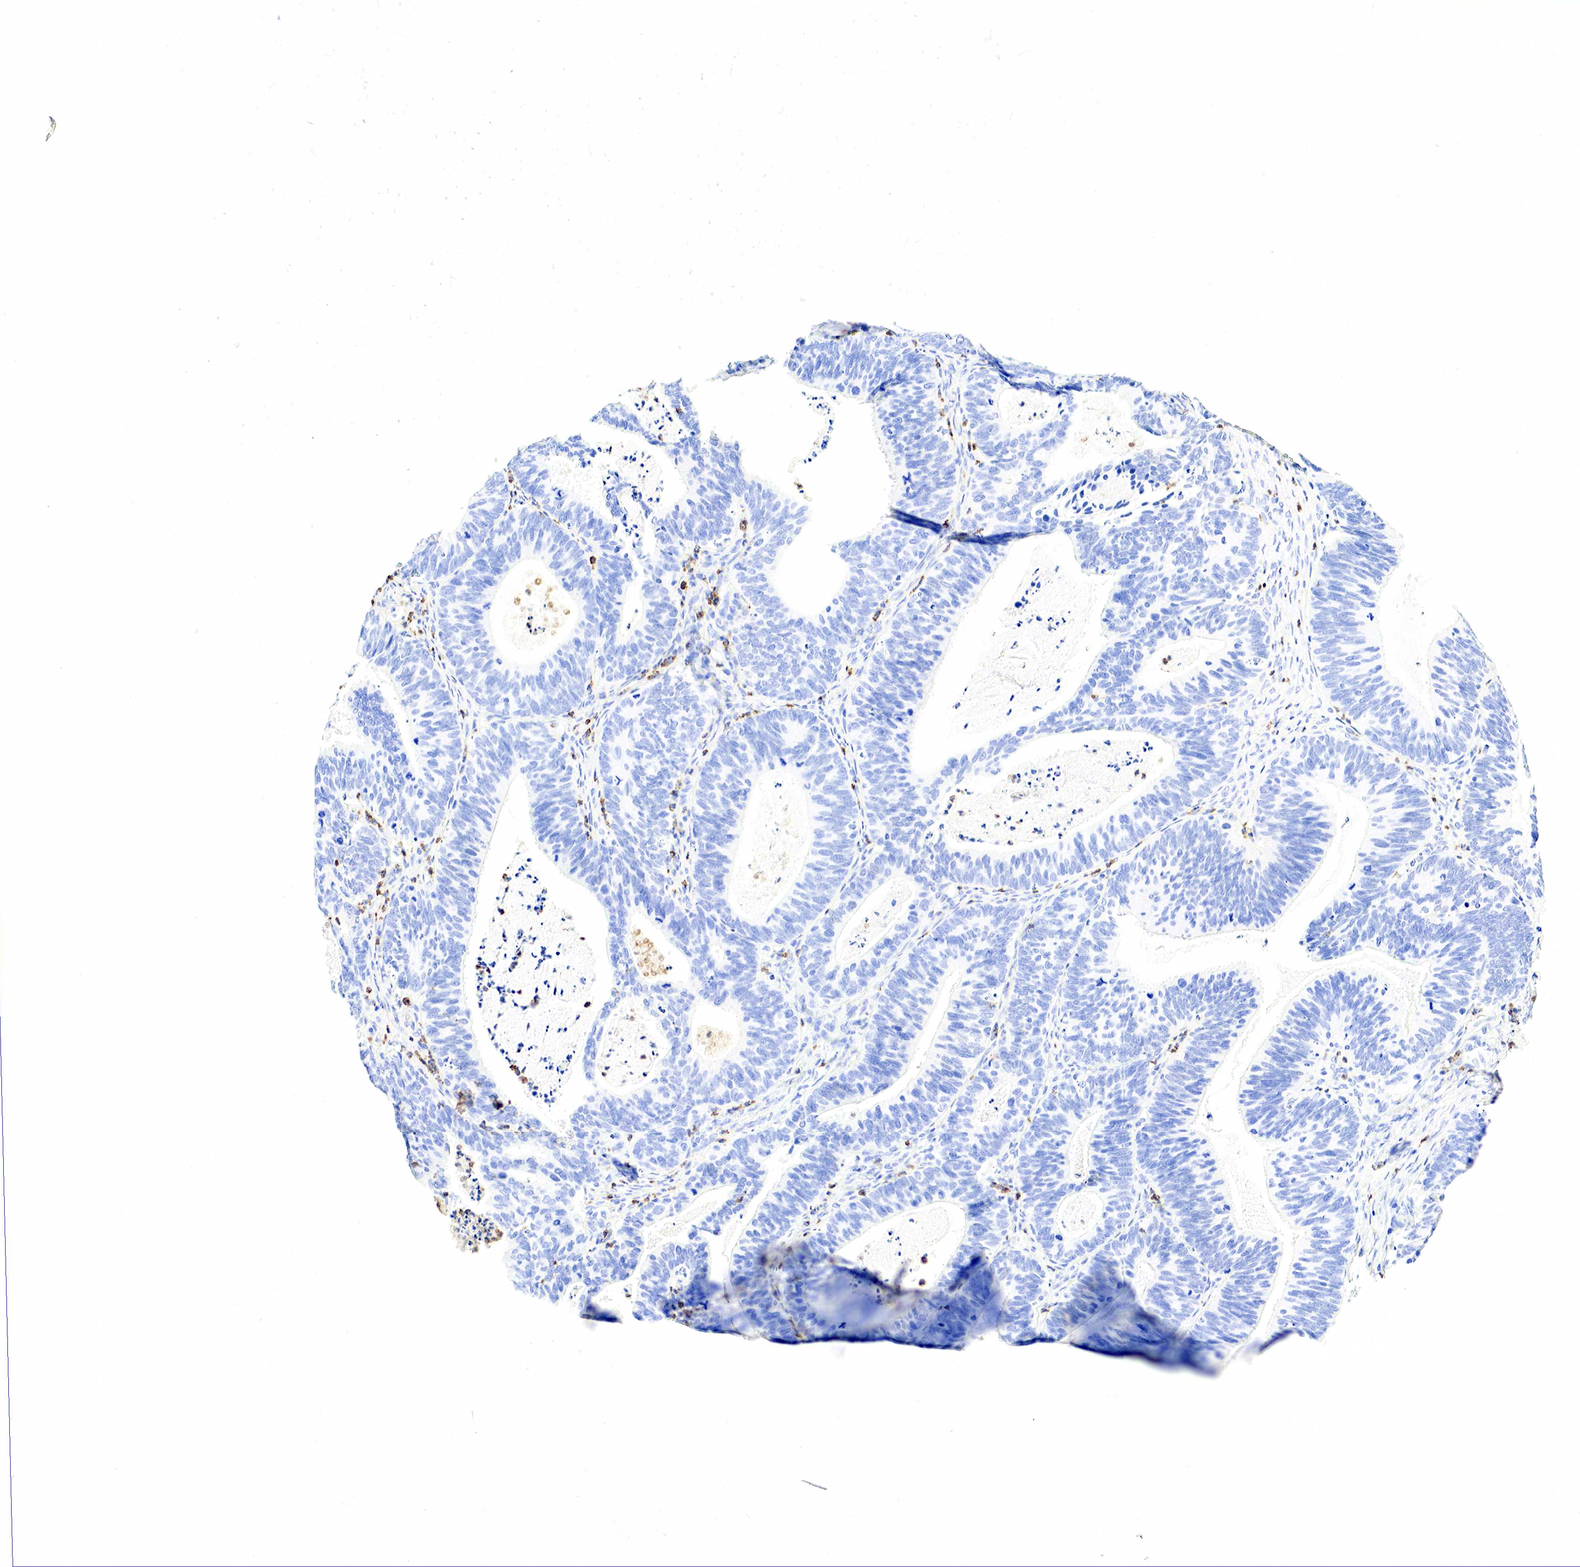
{"staining": {"intensity": "negative", "quantity": "none", "location": "none"}, "tissue": "ovarian cancer", "cell_type": "Tumor cells", "image_type": "cancer", "snomed": [{"axis": "morphology", "description": "Carcinoma, endometroid"}, {"axis": "topography", "description": "Ovary"}], "caption": "This is an immunohistochemistry photomicrograph of human ovarian cancer (endometroid carcinoma). There is no positivity in tumor cells.", "gene": "FUT4", "patient": {"sex": "female", "age": 52}}